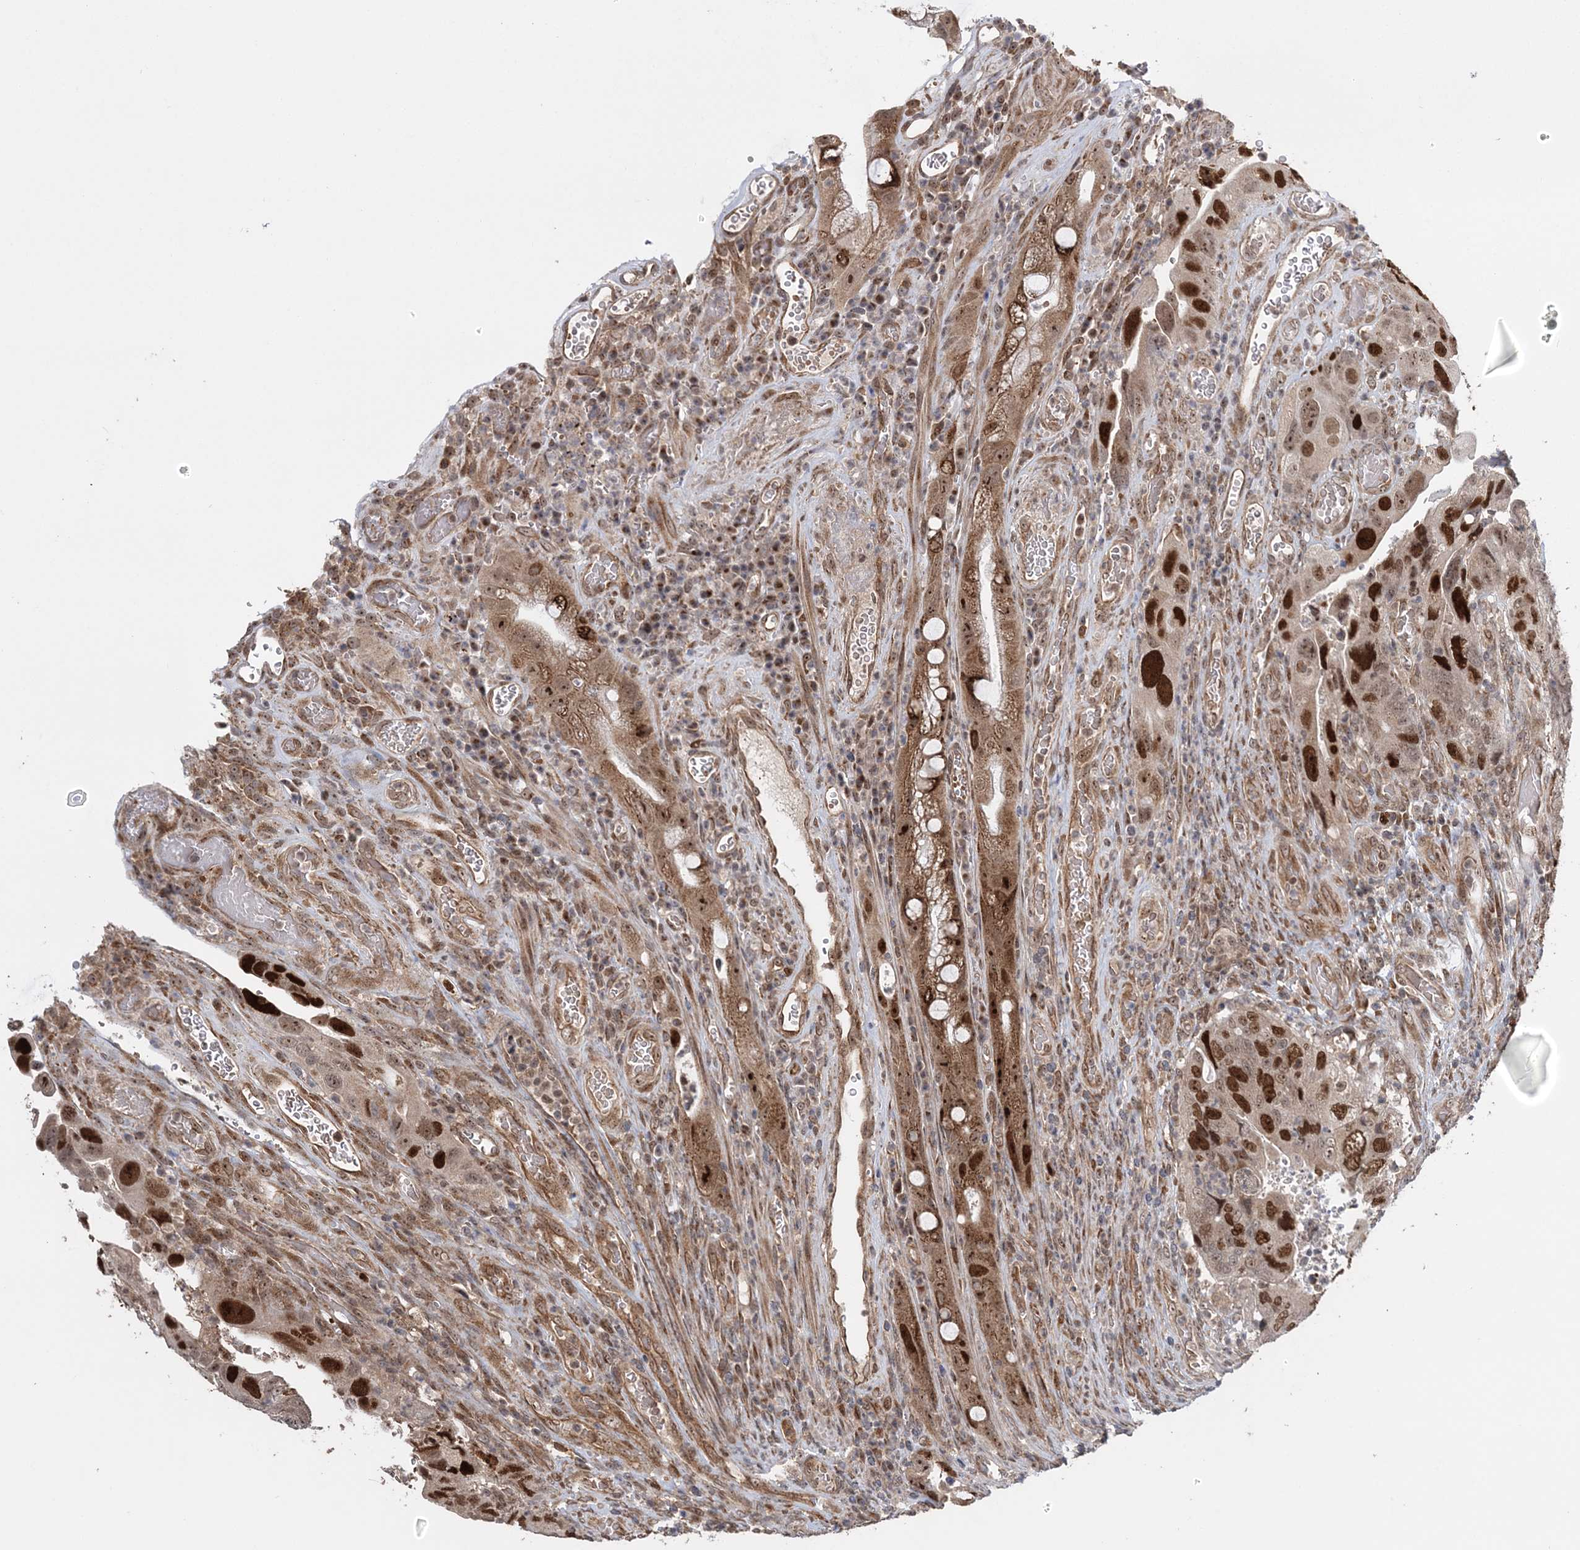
{"staining": {"intensity": "strong", "quantity": "25%-75%", "location": "nuclear"}, "tissue": "colorectal cancer", "cell_type": "Tumor cells", "image_type": "cancer", "snomed": [{"axis": "morphology", "description": "Adenocarcinoma, NOS"}, {"axis": "topography", "description": "Rectum"}], "caption": "Adenocarcinoma (colorectal) stained with a protein marker exhibits strong staining in tumor cells.", "gene": "KIF4A", "patient": {"sex": "male", "age": 63}}